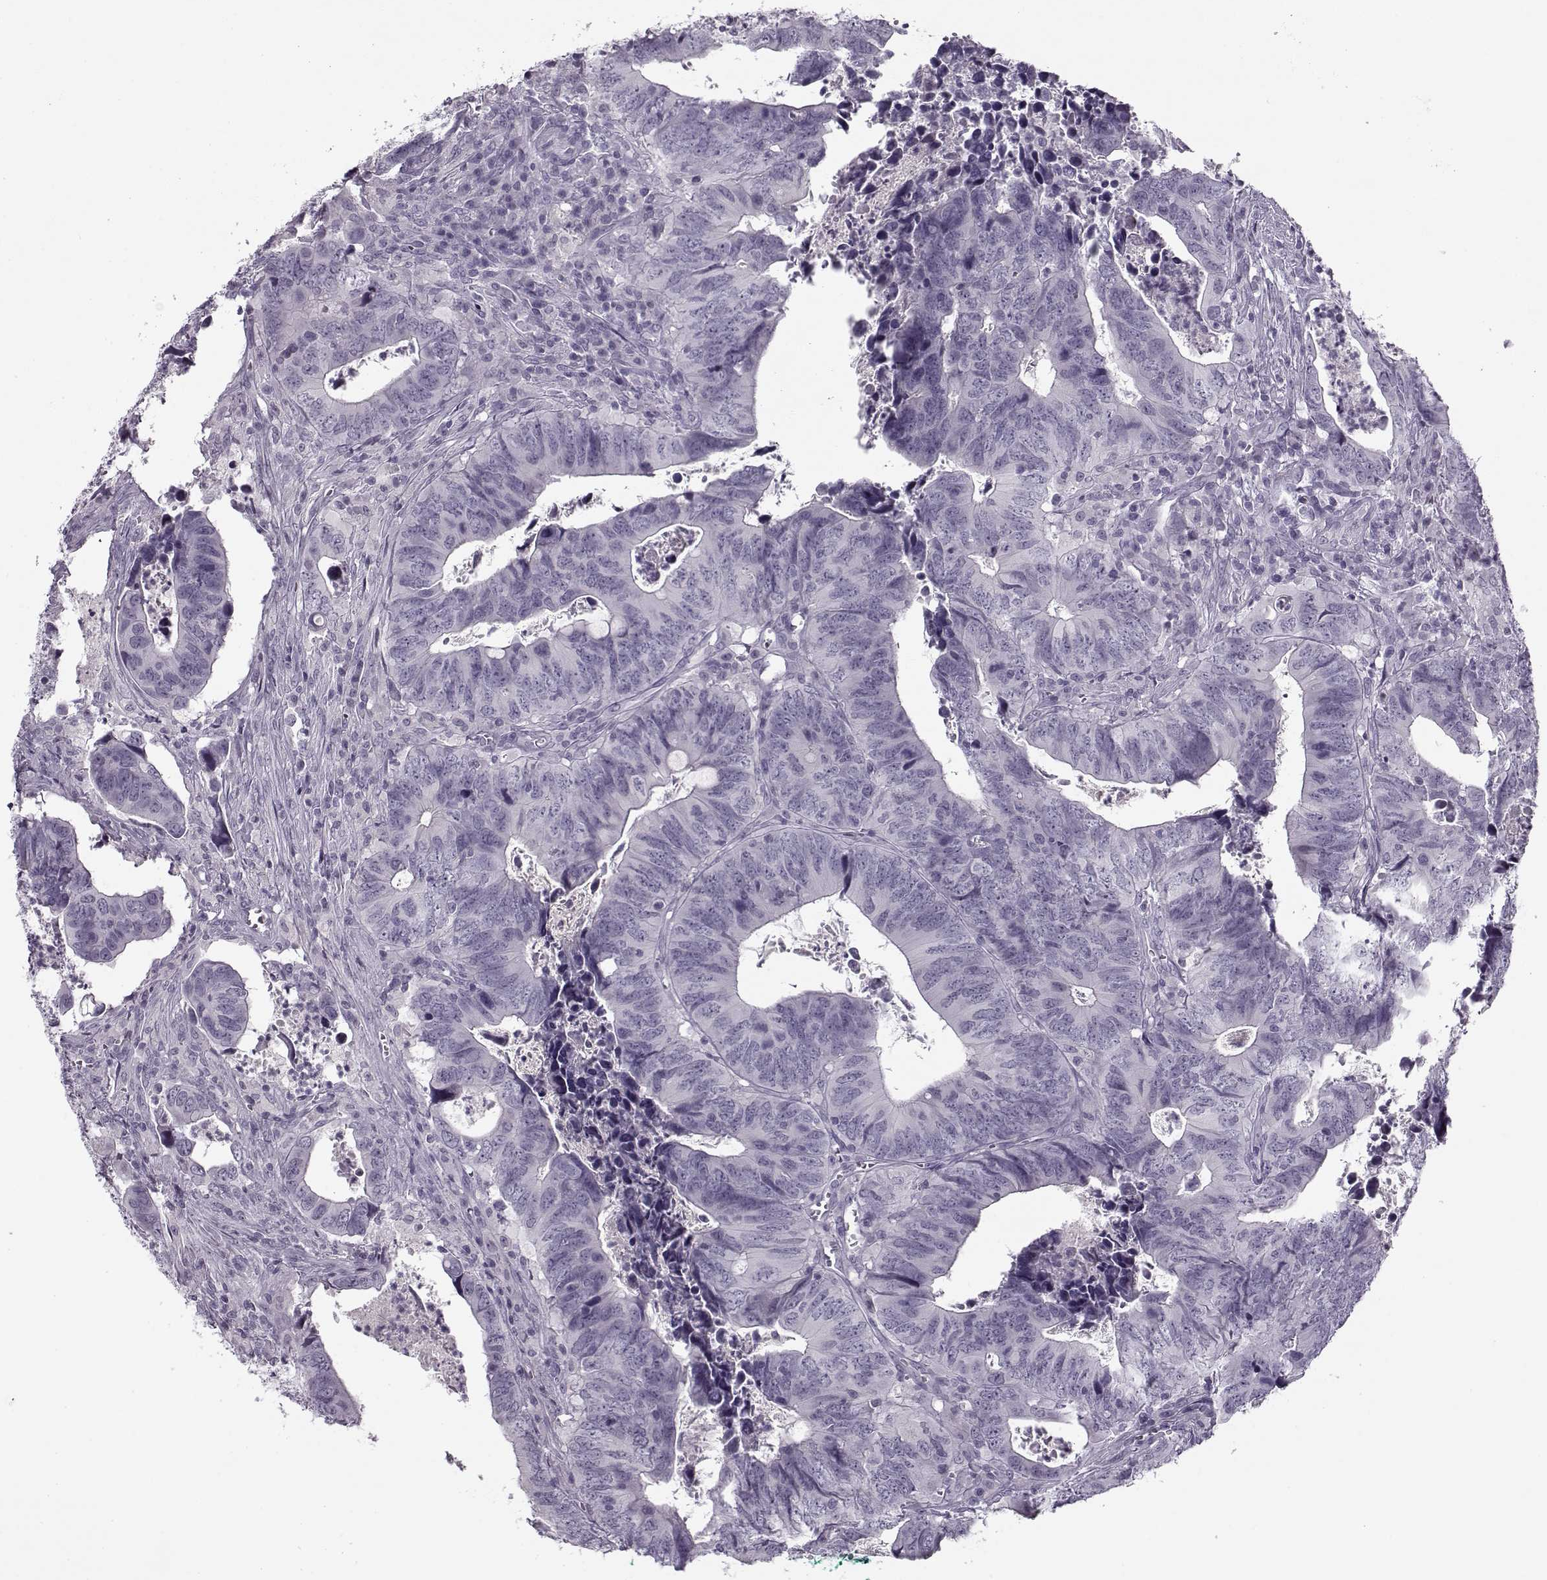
{"staining": {"intensity": "negative", "quantity": "none", "location": "none"}, "tissue": "colorectal cancer", "cell_type": "Tumor cells", "image_type": "cancer", "snomed": [{"axis": "morphology", "description": "Adenocarcinoma, NOS"}, {"axis": "topography", "description": "Colon"}], "caption": "Protein analysis of colorectal cancer (adenocarcinoma) reveals no significant expression in tumor cells. Nuclei are stained in blue.", "gene": "PNMT", "patient": {"sex": "female", "age": 82}}